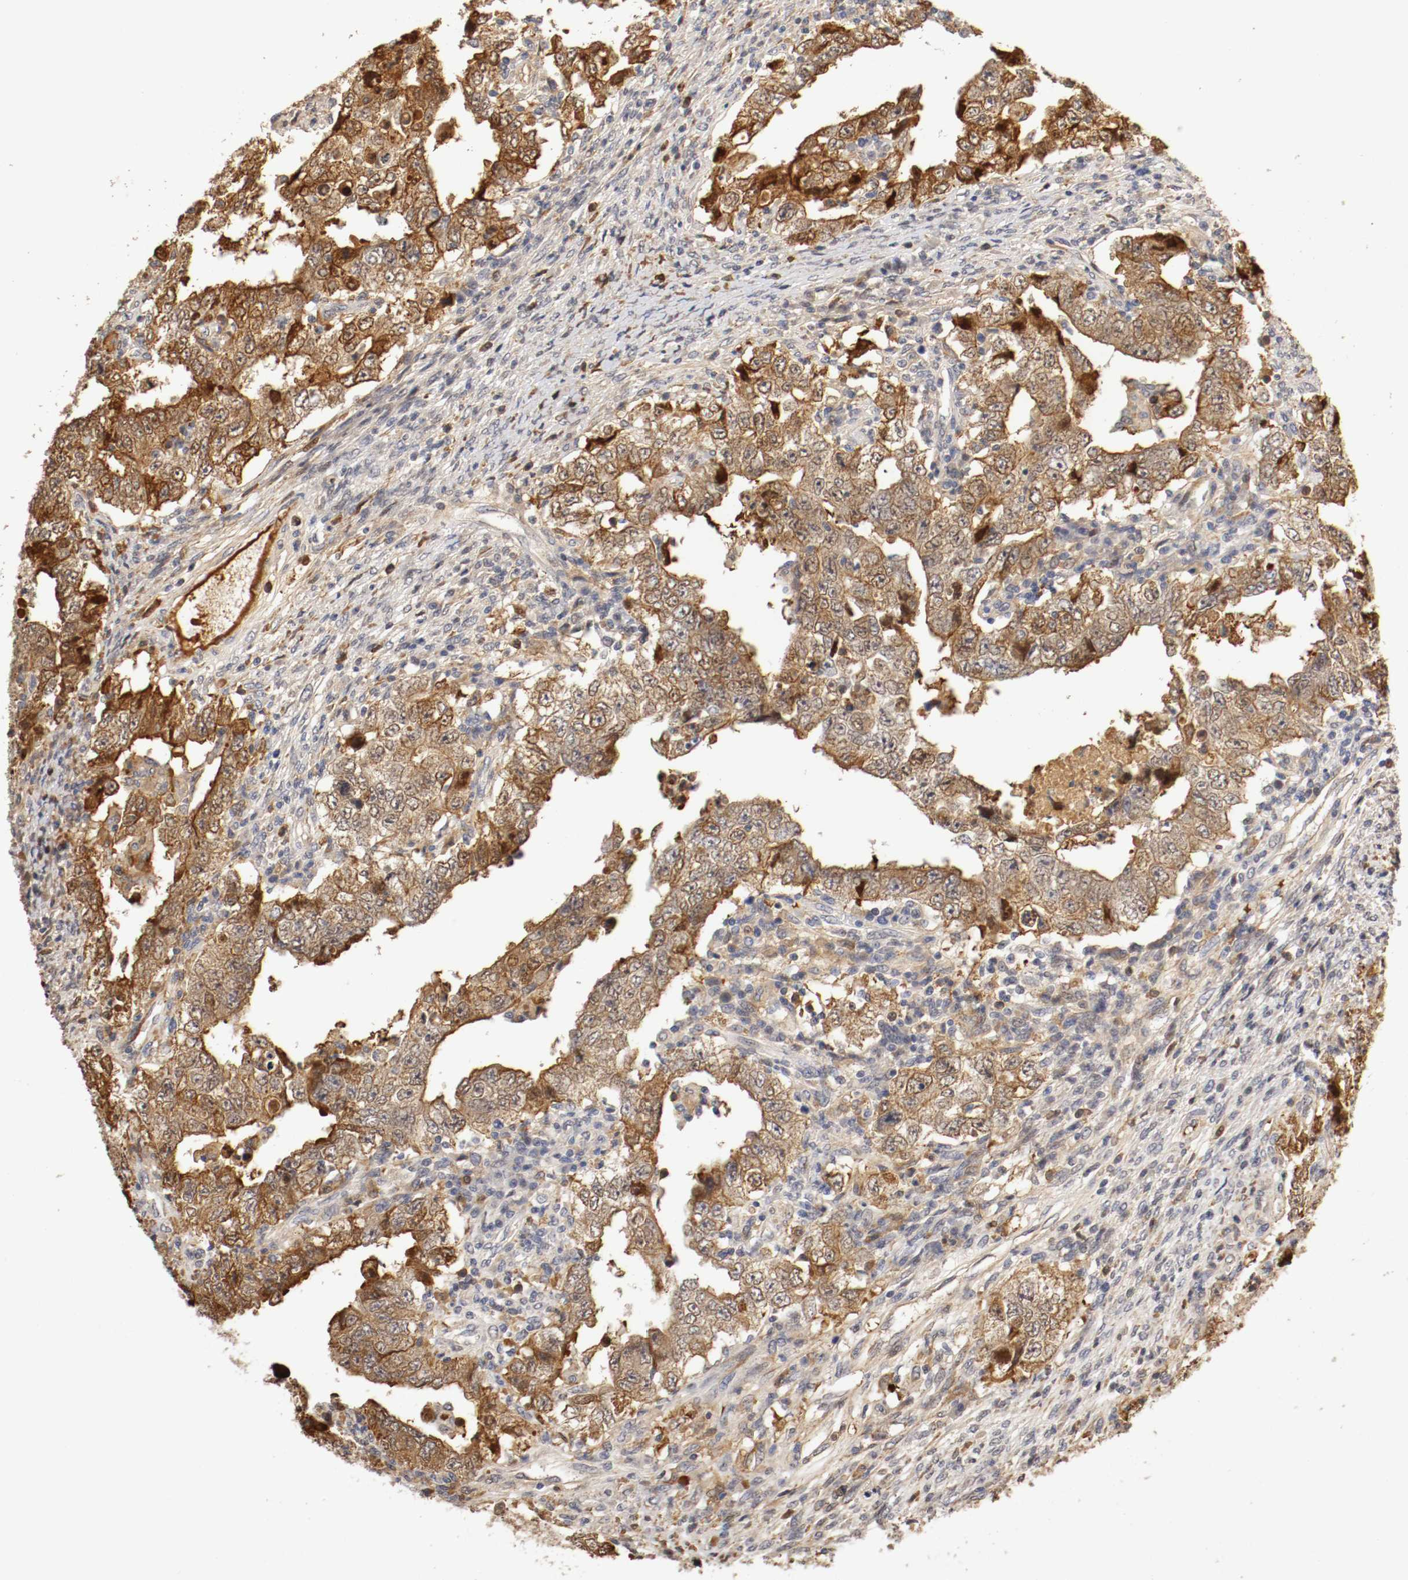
{"staining": {"intensity": "moderate", "quantity": "25%-75%", "location": "cytoplasmic/membranous"}, "tissue": "testis cancer", "cell_type": "Tumor cells", "image_type": "cancer", "snomed": [{"axis": "morphology", "description": "Carcinoma, Embryonal, NOS"}, {"axis": "topography", "description": "Testis"}], "caption": "IHC micrograph of human testis embryonal carcinoma stained for a protein (brown), which shows medium levels of moderate cytoplasmic/membranous staining in about 25%-75% of tumor cells.", "gene": "TNFRSF1B", "patient": {"sex": "male", "age": 26}}